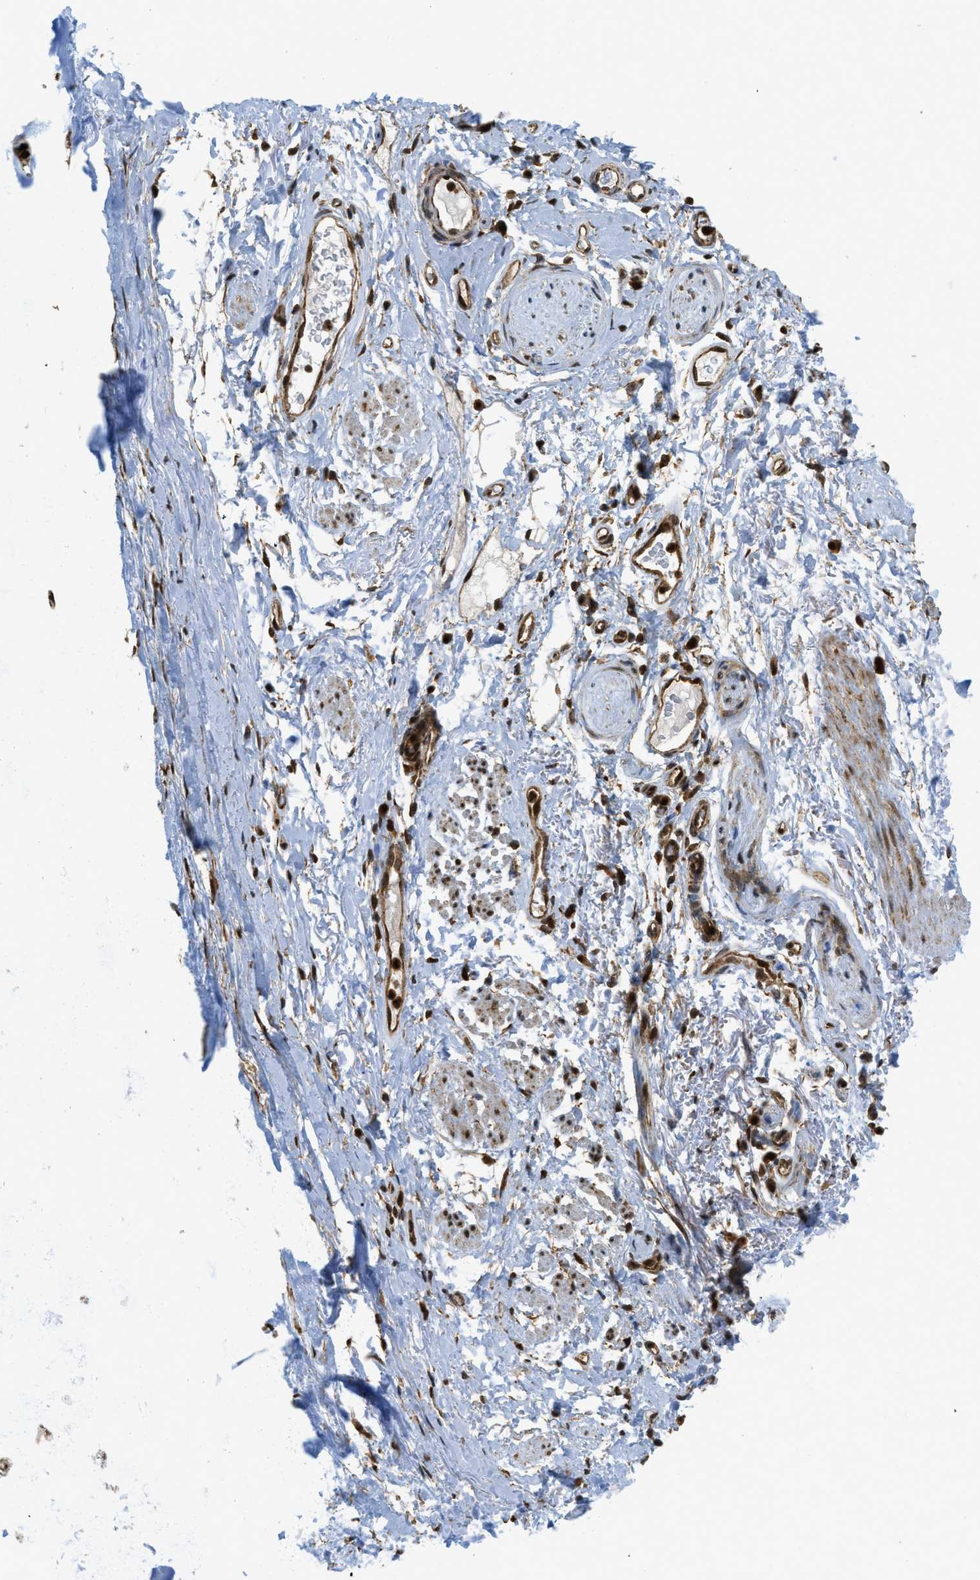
{"staining": {"intensity": "strong", "quantity": ">75%", "location": "cytoplasmic/membranous,nuclear"}, "tissue": "adipose tissue", "cell_type": "Adipocytes", "image_type": "normal", "snomed": [{"axis": "morphology", "description": "Normal tissue, NOS"}, {"axis": "topography", "description": "Cartilage tissue"}, {"axis": "topography", "description": "Bronchus"}], "caption": "DAB immunohistochemical staining of unremarkable adipose tissue displays strong cytoplasmic/membranous,nuclear protein expression in about >75% of adipocytes. The staining is performed using DAB (3,3'-diaminobenzidine) brown chromogen to label protein expression. The nuclei are counter-stained blue using hematoxylin.", "gene": "TNPO1", "patient": {"sex": "female", "age": 73}}